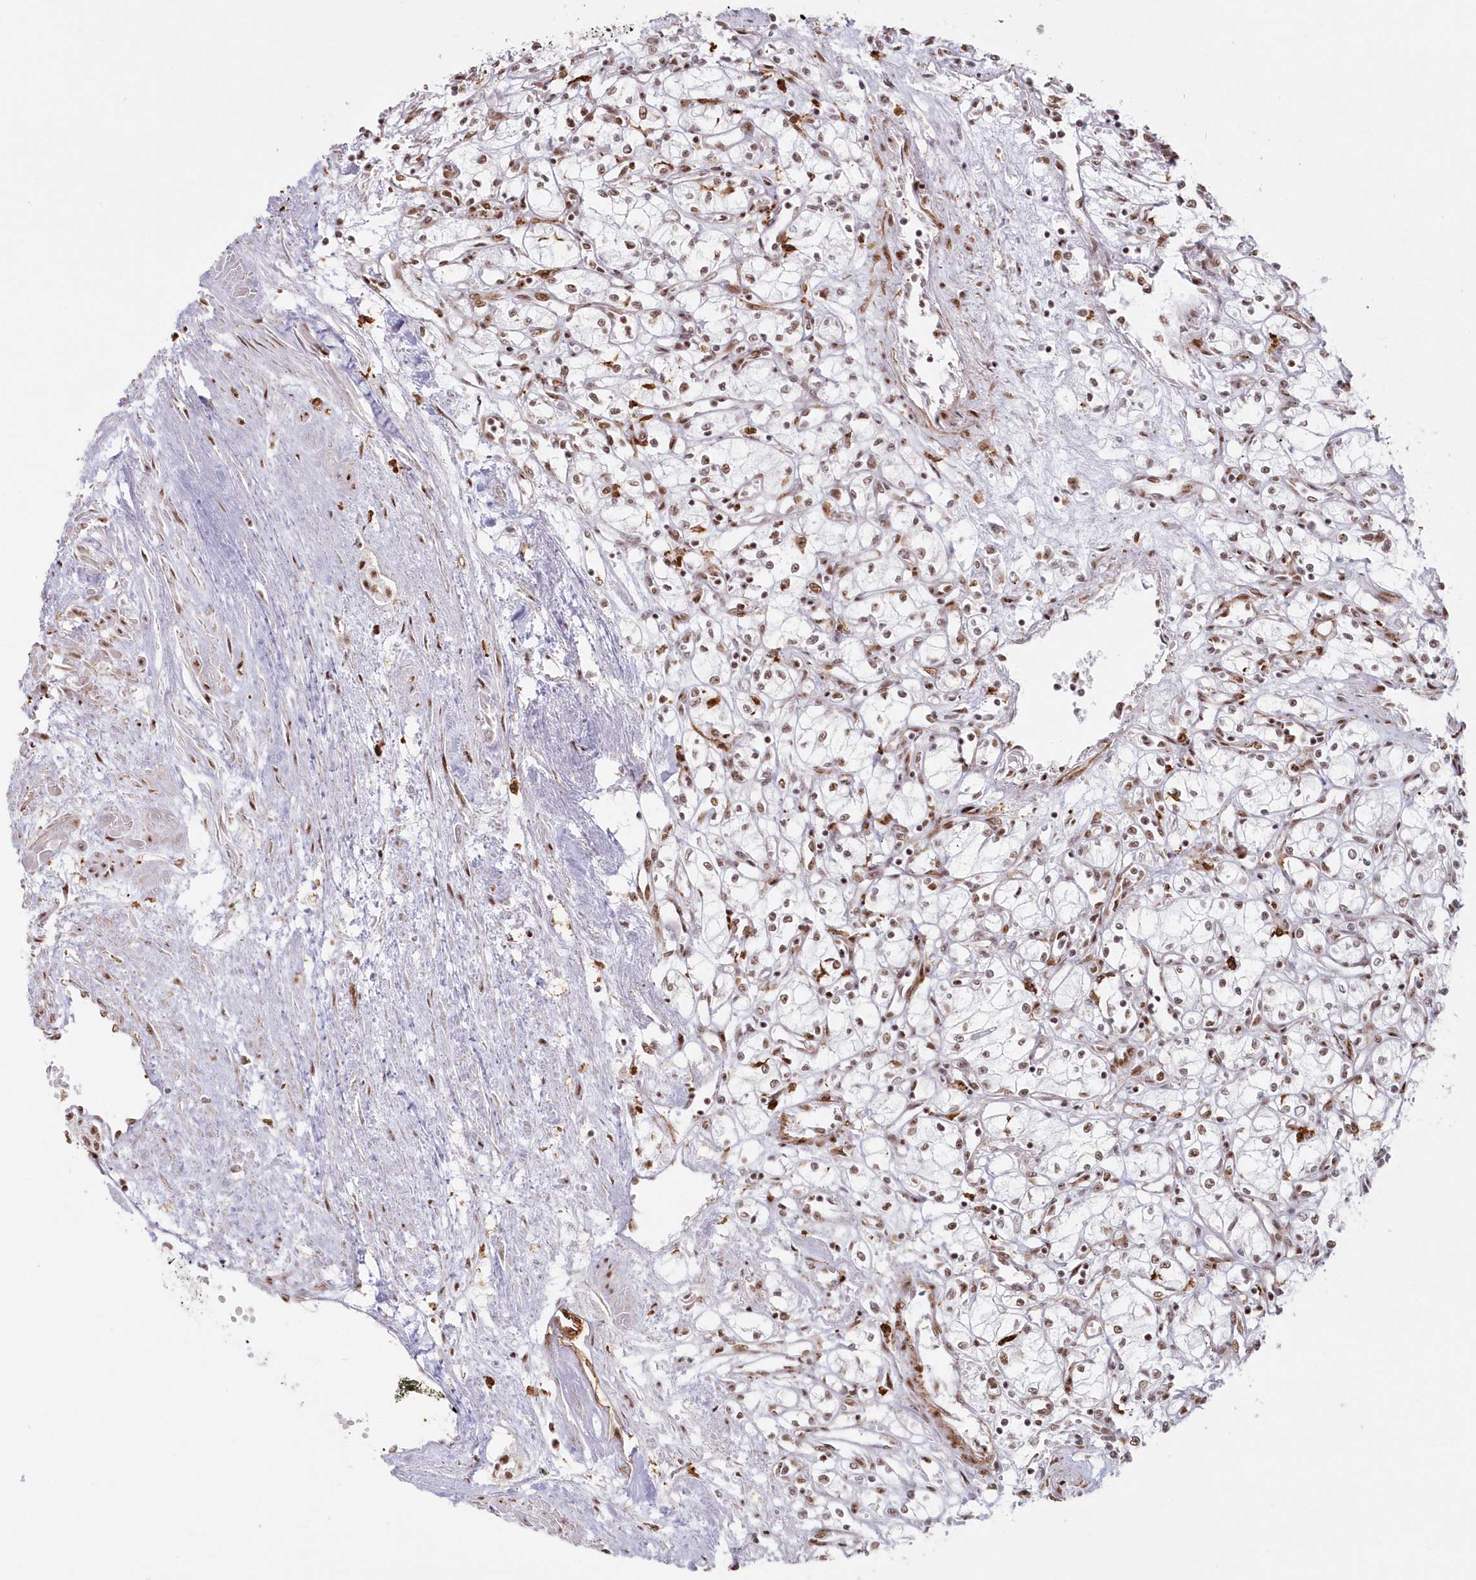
{"staining": {"intensity": "moderate", "quantity": ">75%", "location": "nuclear"}, "tissue": "renal cancer", "cell_type": "Tumor cells", "image_type": "cancer", "snomed": [{"axis": "morphology", "description": "Adenocarcinoma, NOS"}, {"axis": "topography", "description": "Kidney"}], "caption": "Tumor cells show medium levels of moderate nuclear positivity in about >75% of cells in renal cancer.", "gene": "DDX46", "patient": {"sex": "male", "age": 59}}